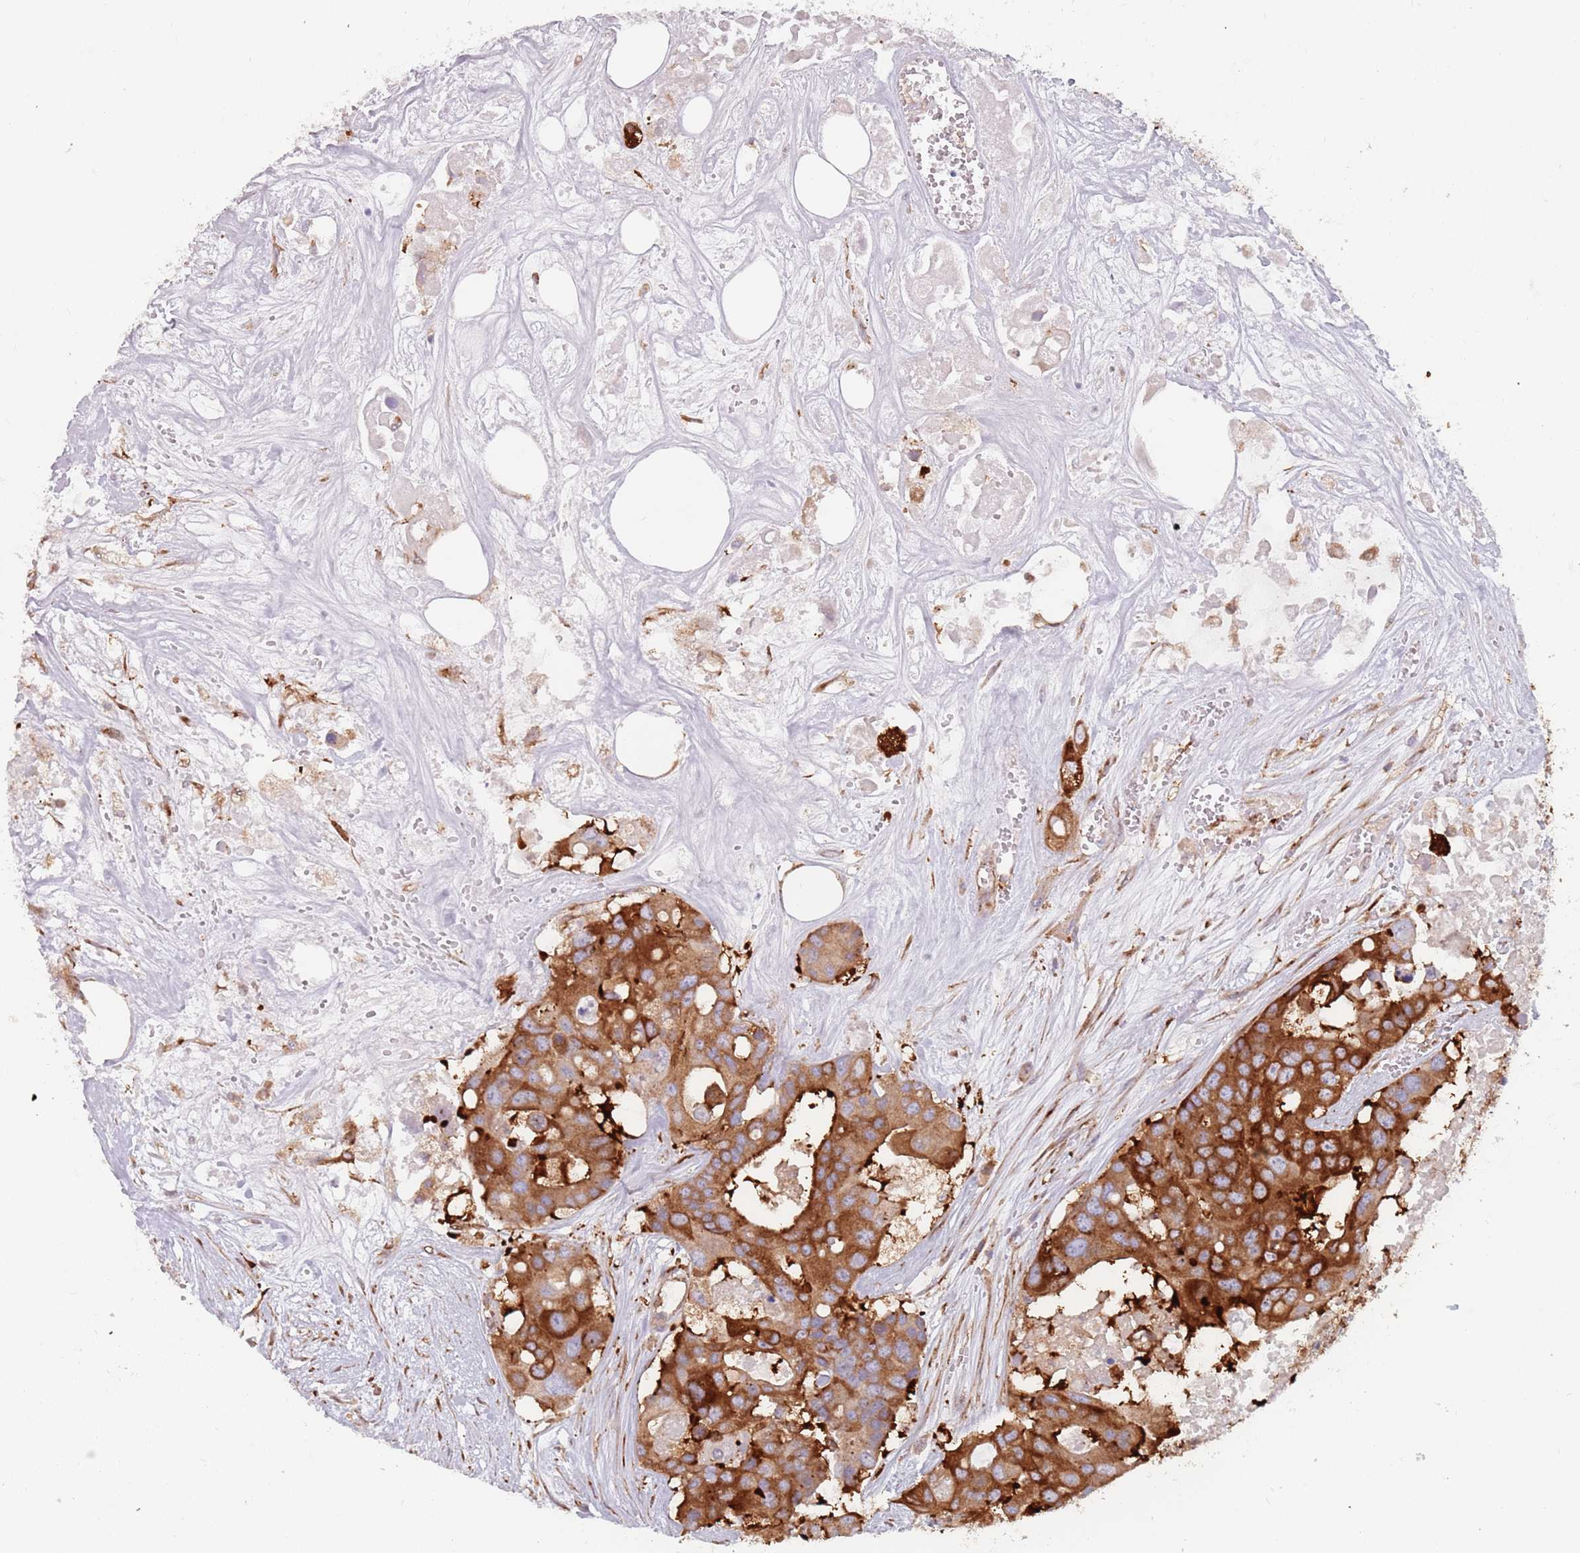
{"staining": {"intensity": "strong", "quantity": ">75%", "location": "cytoplasmic/membranous"}, "tissue": "colorectal cancer", "cell_type": "Tumor cells", "image_type": "cancer", "snomed": [{"axis": "morphology", "description": "Adenocarcinoma, NOS"}, {"axis": "topography", "description": "Colon"}], "caption": "This is an image of immunohistochemistry (IHC) staining of colorectal adenocarcinoma, which shows strong expression in the cytoplasmic/membranous of tumor cells.", "gene": "TPD52L2", "patient": {"sex": "male", "age": 77}}